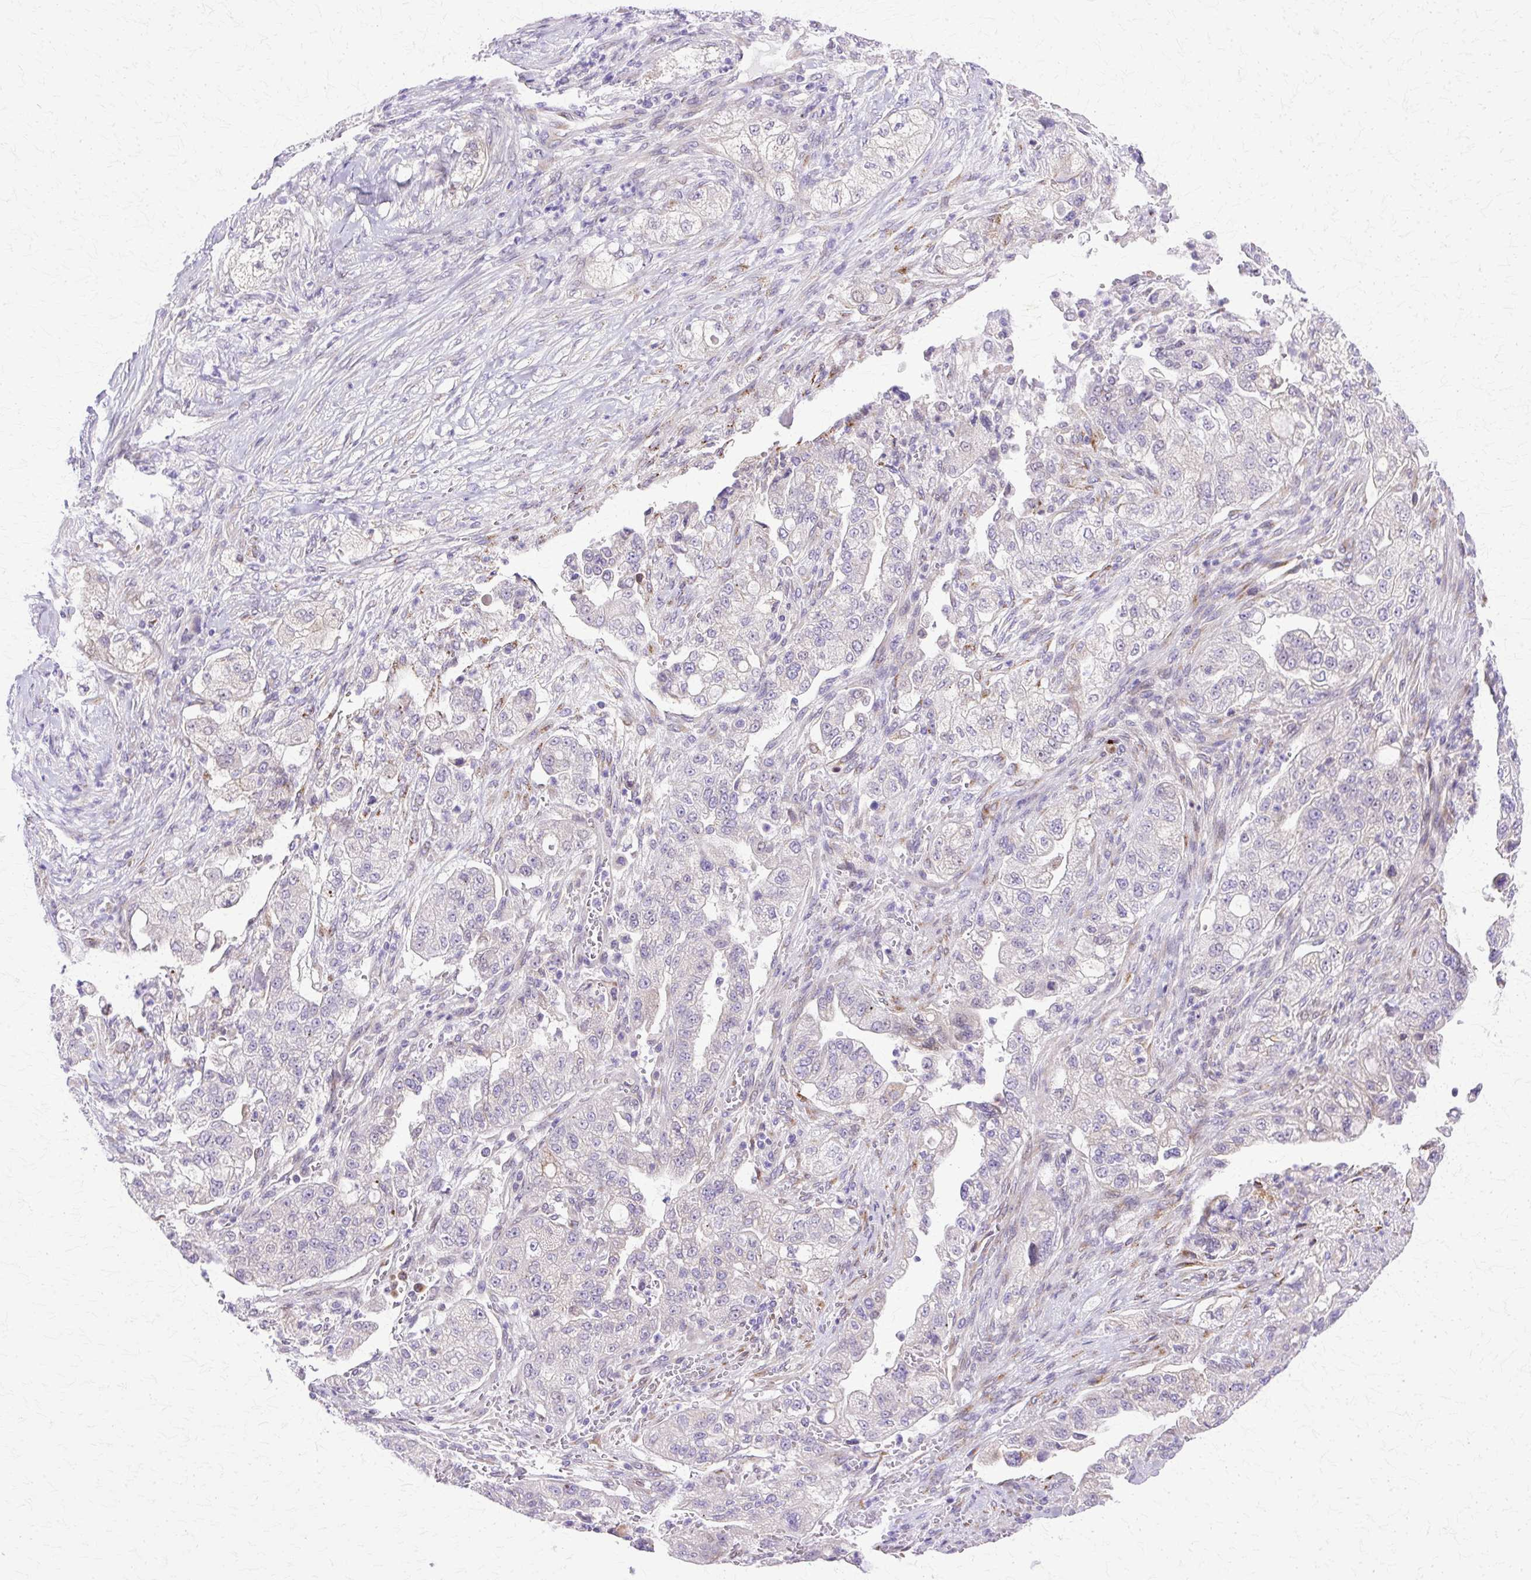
{"staining": {"intensity": "negative", "quantity": "none", "location": "none"}, "tissue": "pancreatic cancer", "cell_type": "Tumor cells", "image_type": "cancer", "snomed": [{"axis": "morphology", "description": "Adenocarcinoma, NOS"}, {"axis": "topography", "description": "Pancreas"}], "caption": "A photomicrograph of pancreatic cancer stained for a protein reveals no brown staining in tumor cells. The staining was performed using DAB to visualize the protein expression in brown, while the nuclei were stained in blue with hematoxylin (Magnification: 20x).", "gene": "TBC1D3G", "patient": {"sex": "female", "age": 78}}